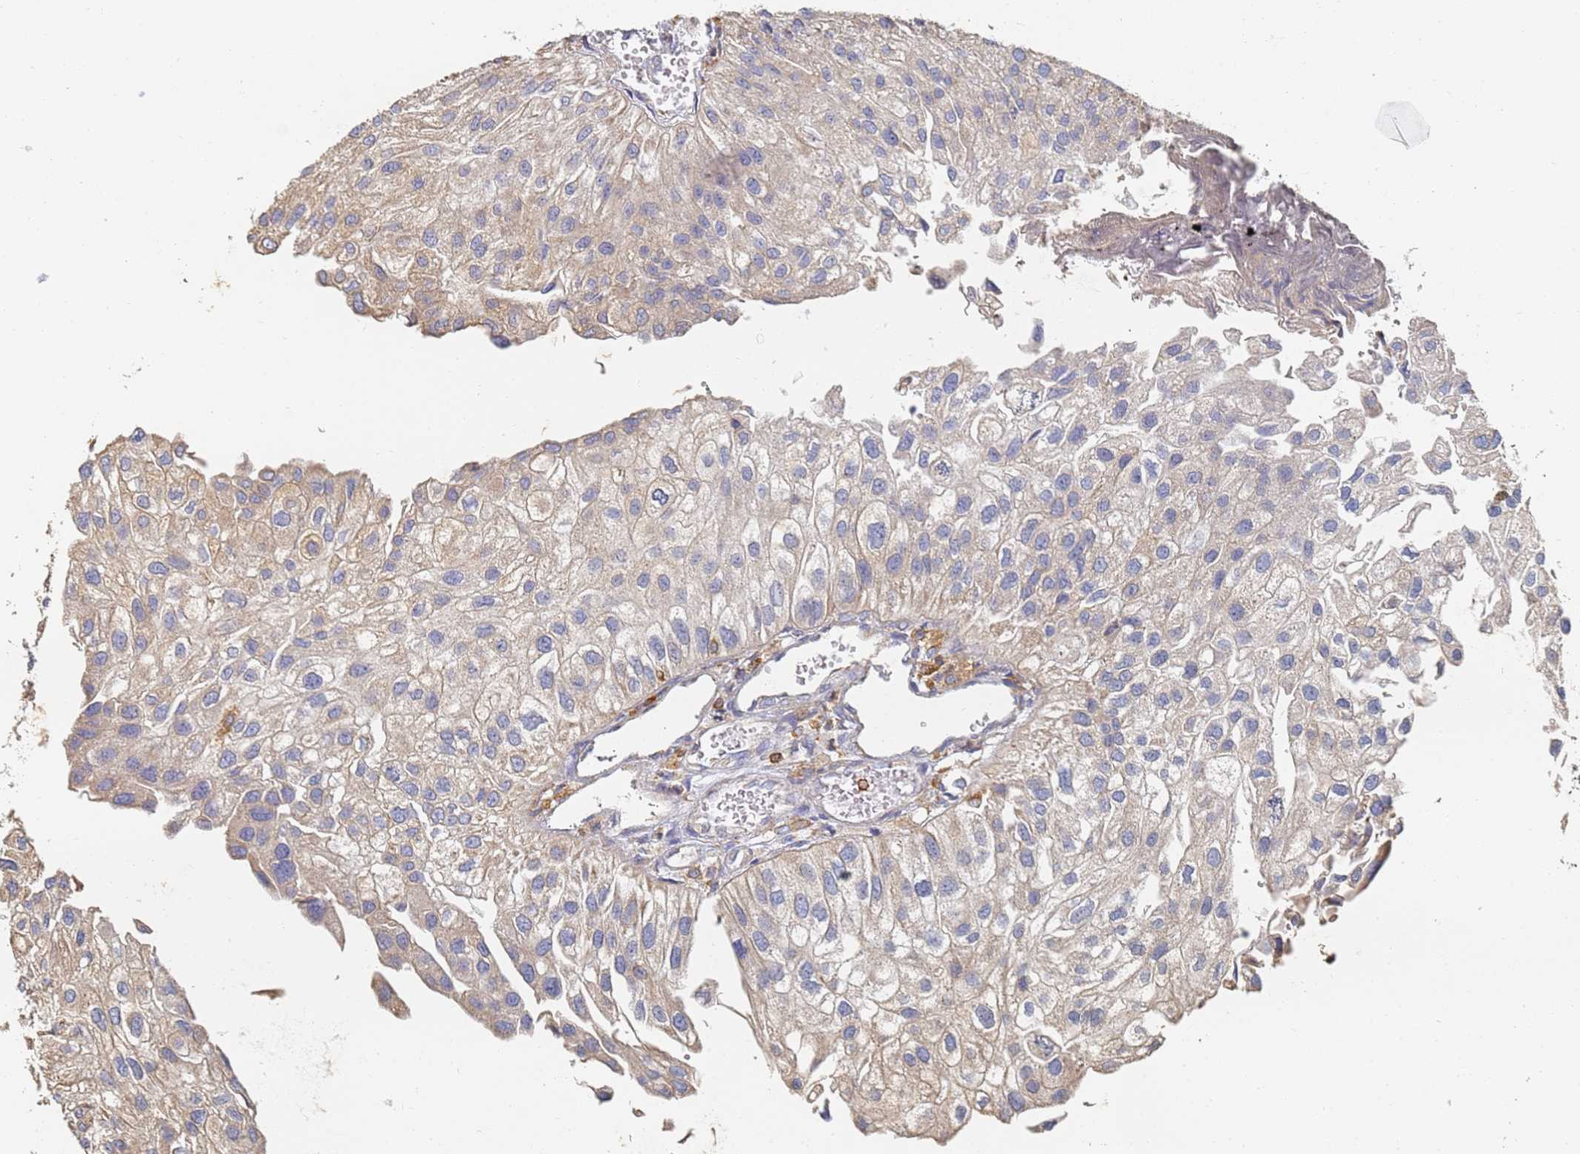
{"staining": {"intensity": "weak", "quantity": "<25%", "location": "cytoplasmic/membranous"}, "tissue": "urothelial cancer", "cell_type": "Tumor cells", "image_type": "cancer", "snomed": [{"axis": "morphology", "description": "Urothelial carcinoma, Low grade"}, {"axis": "topography", "description": "Urinary bladder"}], "caption": "Human urothelial cancer stained for a protein using immunohistochemistry (IHC) displays no positivity in tumor cells.", "gene": "BIN2", "patient": {"sex": "female", "age": 89}}